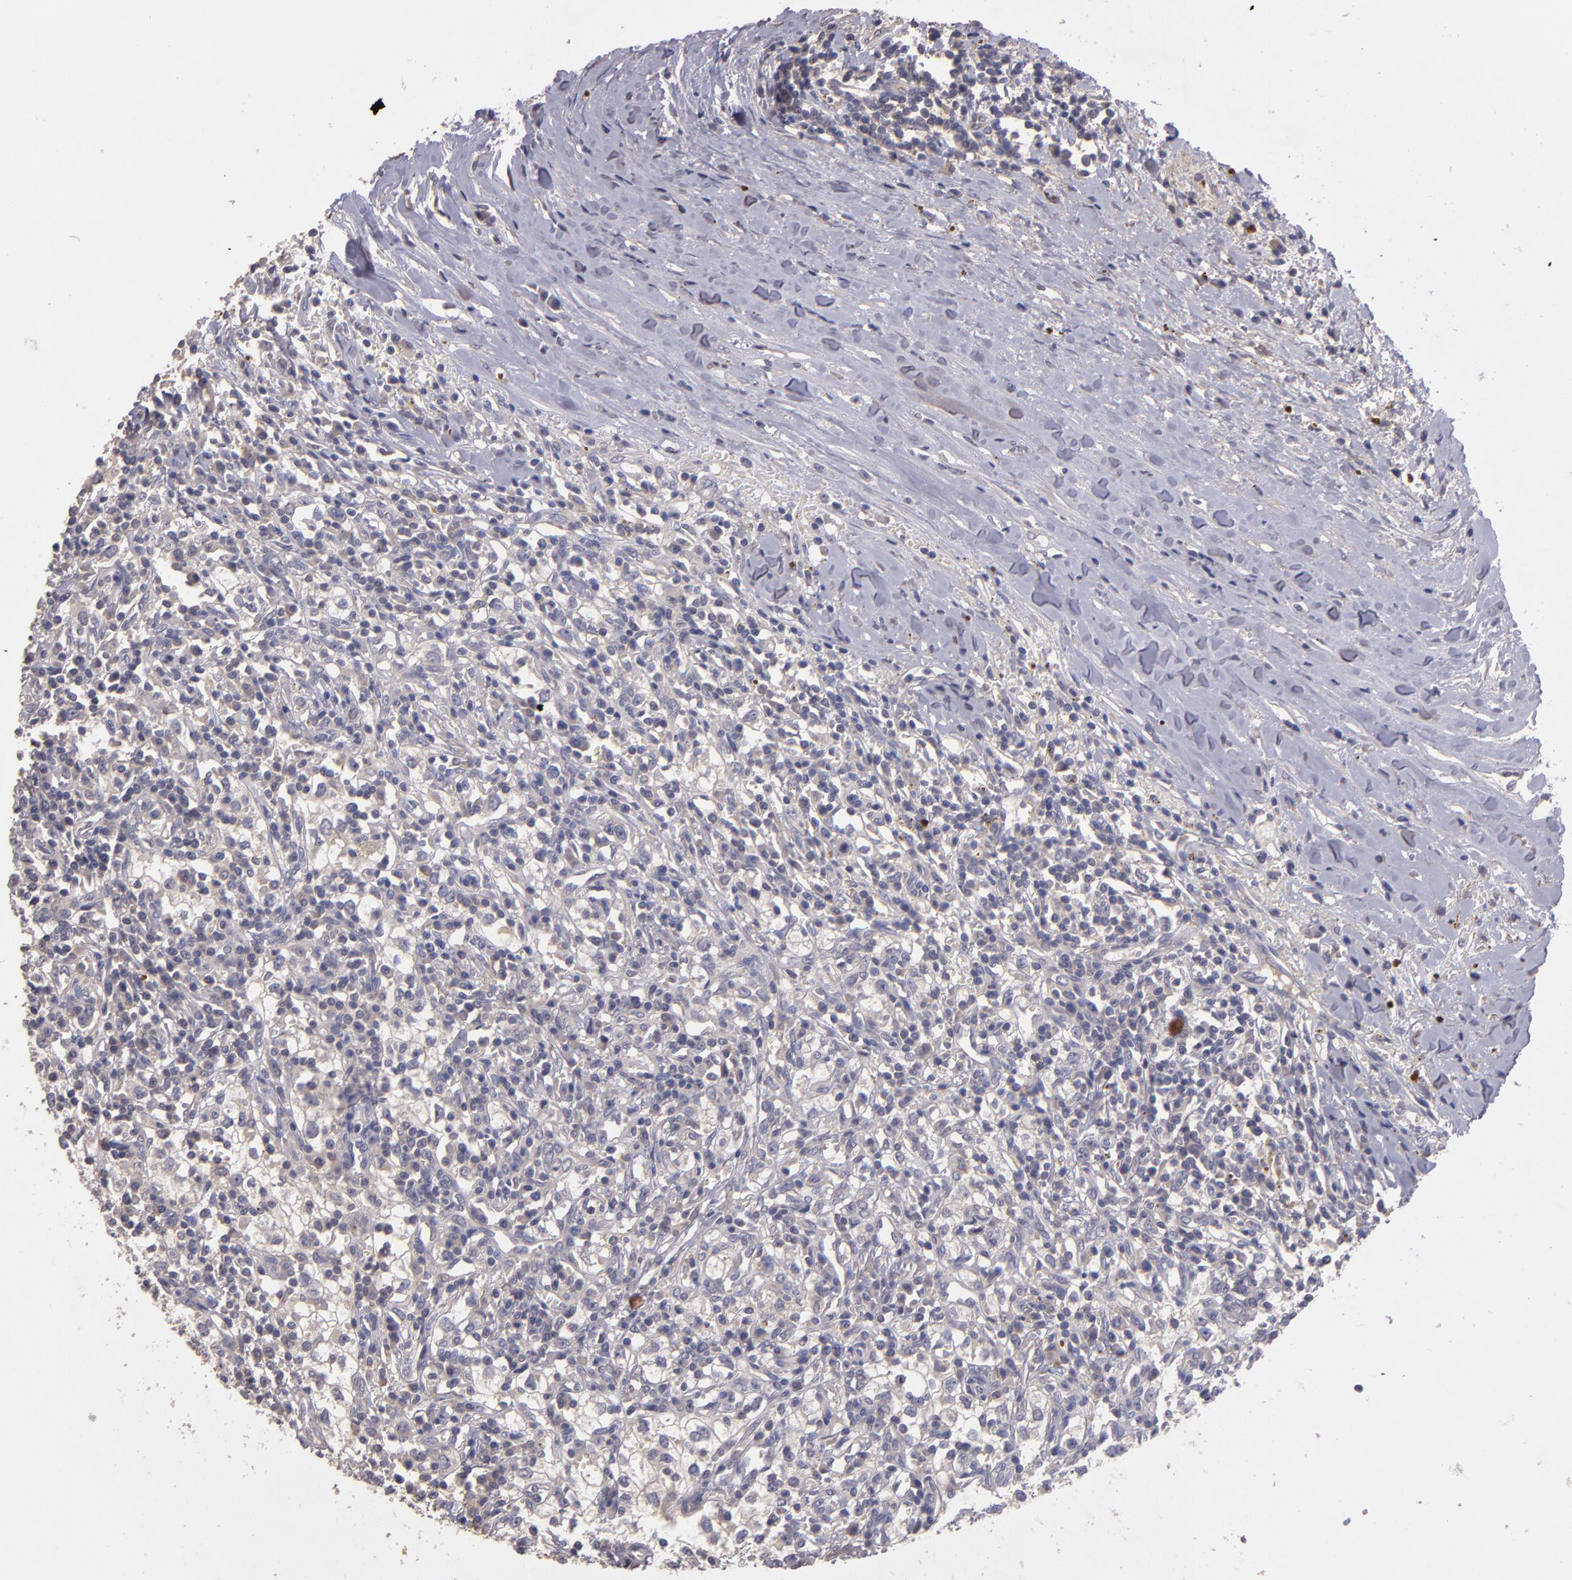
{"staining": {"intensity": "negative", "quantity": "none", "location": "none"}, "tissue": "renal cancer", "cell_type": "Tumor cells", "image_type": "cancer", "snomed": [{"axis": "morphology", "description": "Adenocarcinoma, NOS"}, {"axis": "topography", "description": "Kidney"}], "caption": "A histopathology image of human renal cancer (adenocarcinoma) is negative for staining in tumor cells. (DAB IHC, high magnification).", "gene": "GNAZ", "patient": {"sex": "male", "age": 82}}